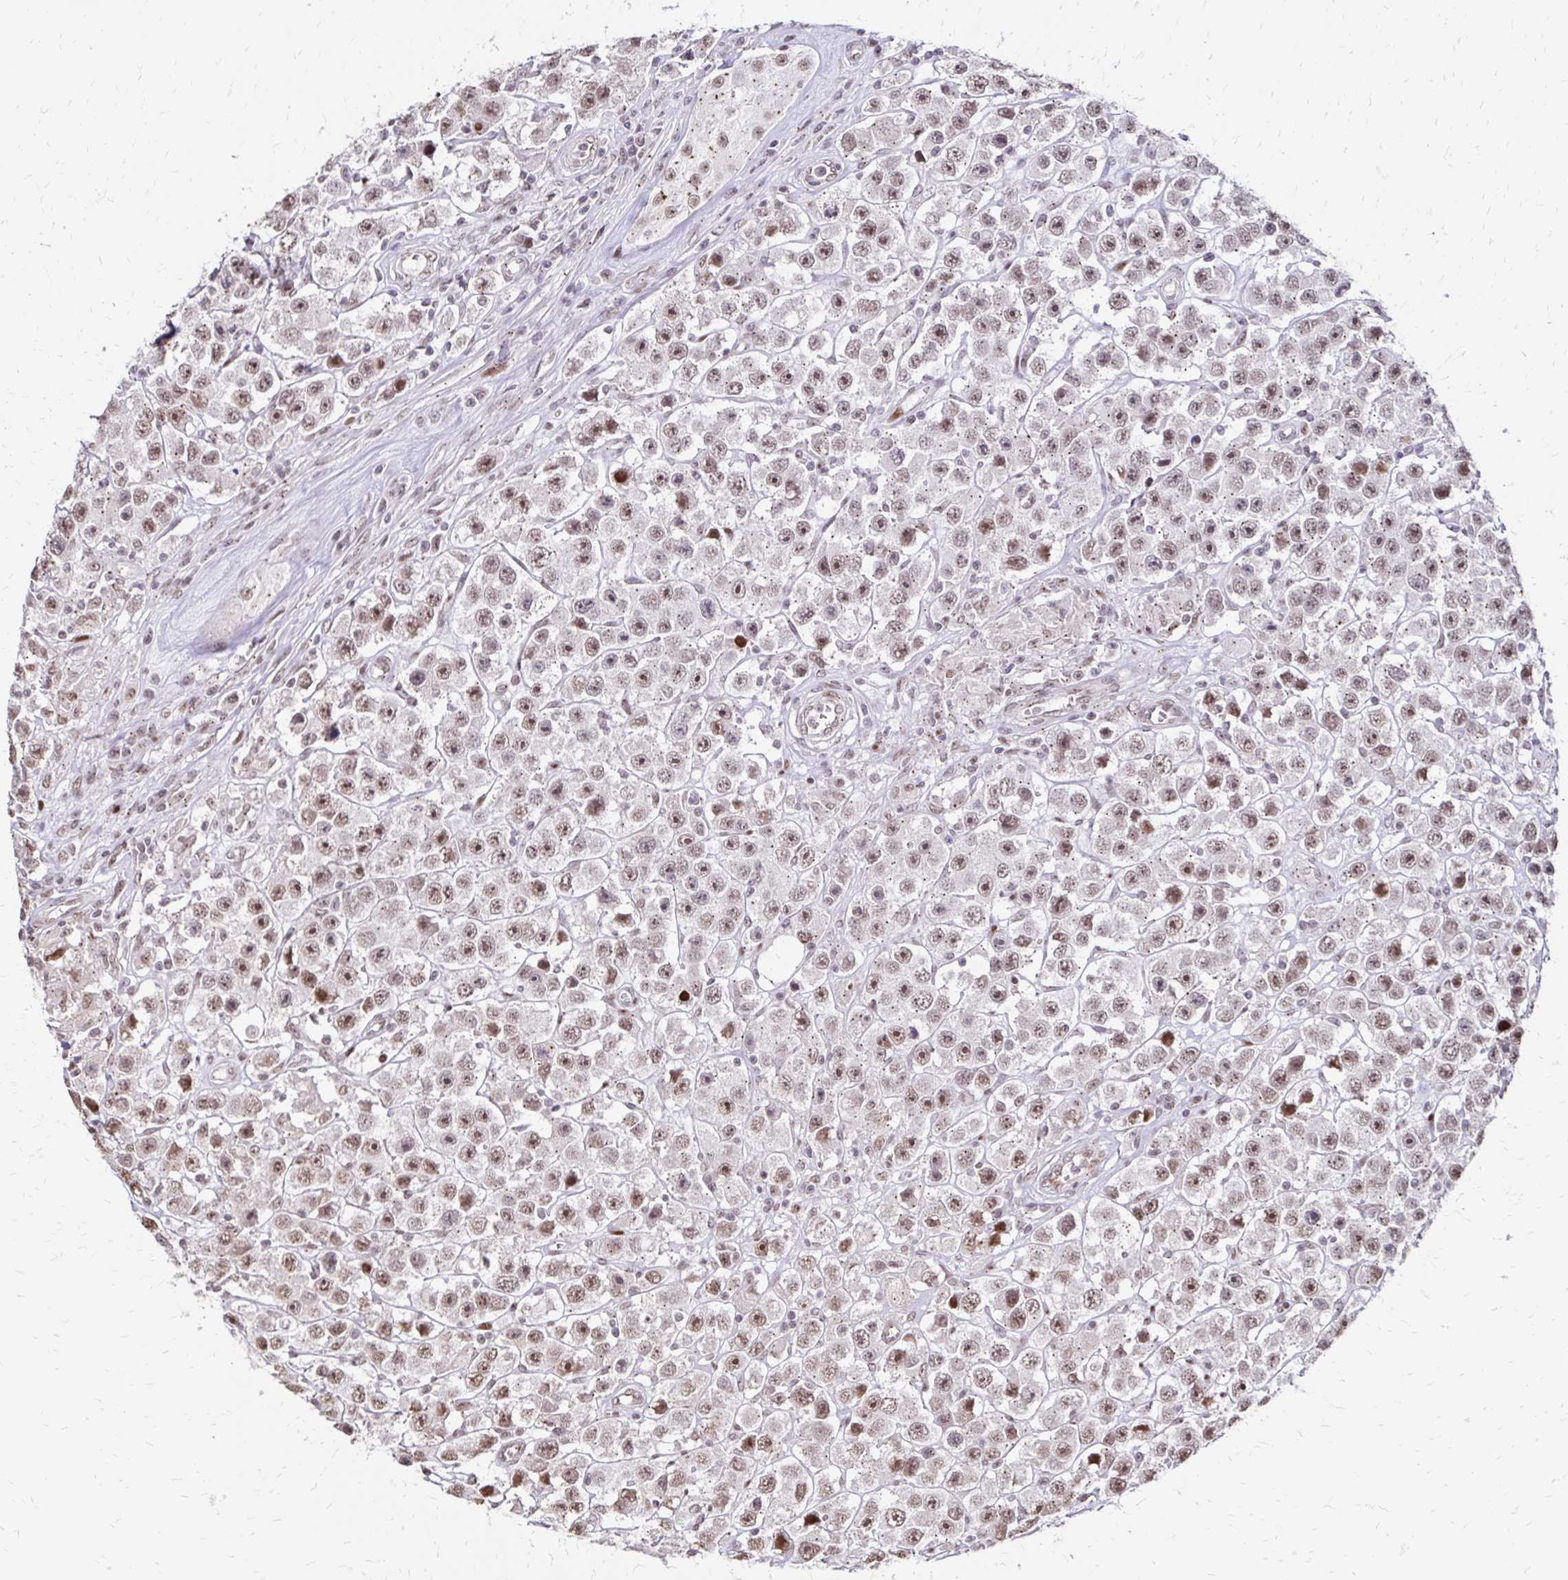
{"staining": {"intensity": "moderate", "quantity": ">75%", "location": "nuclear"}, "tissue": "testis cancer", "cell_type": "Tumor cells", "image_type": "cancer", "snomed": [{"axis": "morphology", "description": "Seminoma, NOS"}, {"axis": "topography", "description": "Testis"}], "caption": "Human testis seminoma stained with a protein marker displays moderate staining in tumor cells.", "gene": "TOB1", "patient": {"sex": "male", "age": 45}}